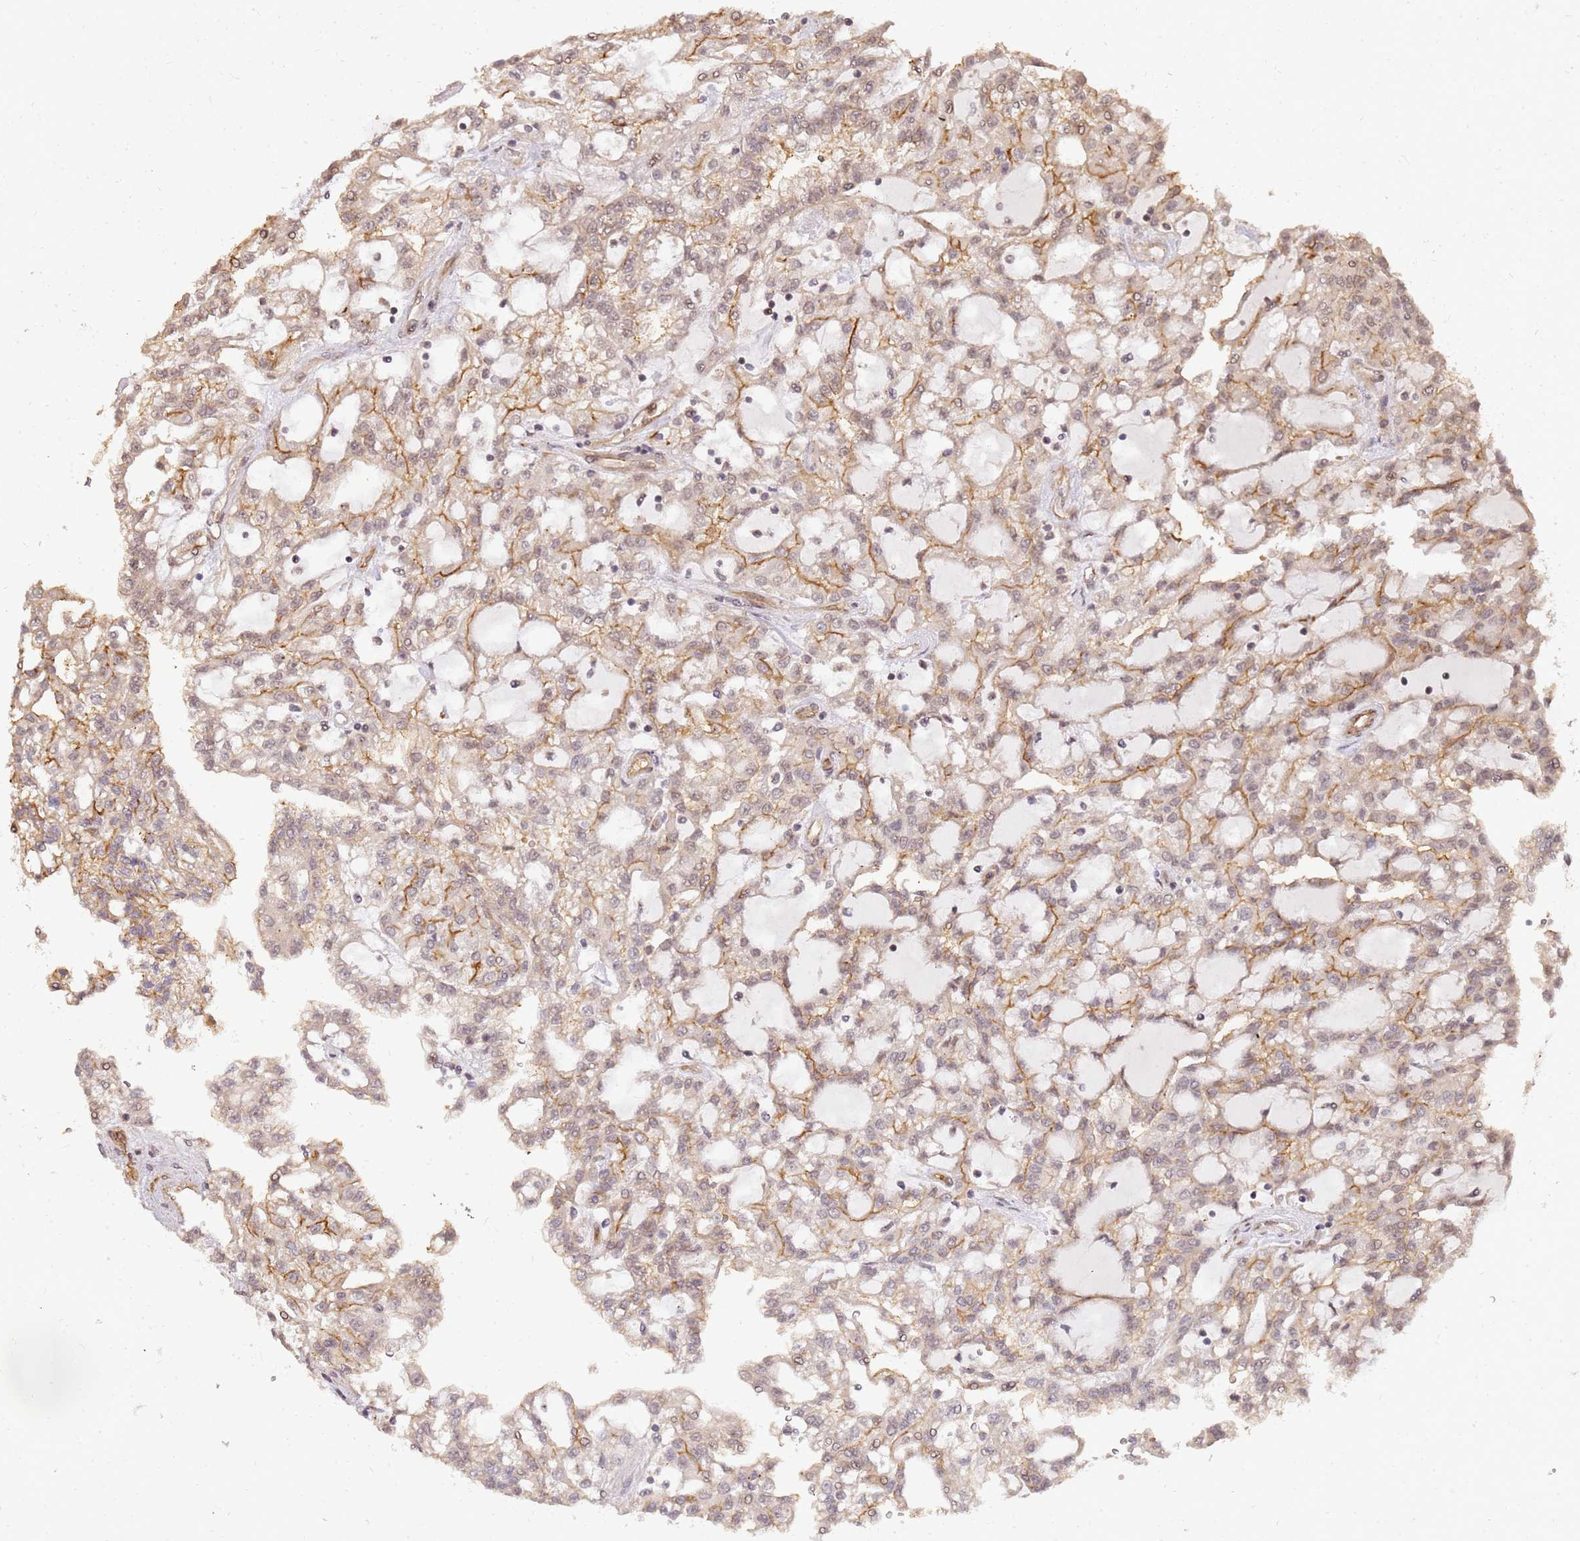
{"staining": {"intensity": "moderate", "quantity": ">75%", "location": "cytoplasmic/membranous,nuclear"}, "tissue": "renal cancer", "cell_type": "Tumor cells", "image_type": "cancer", "snomed": [{"axis": "morphology", "description": "Adenocarcinoma, NOS"}, {"axis": "topography", "description": "Kidney"}], "caption": "This histopathology image demonstrates IHC staining of human renal cancer, with medium moderate cytoplasmic/membranous and nuclear staining in about >75% of tumor cells.", "gene": "ST18", "patient": {"sex": "male", "age": 63}}